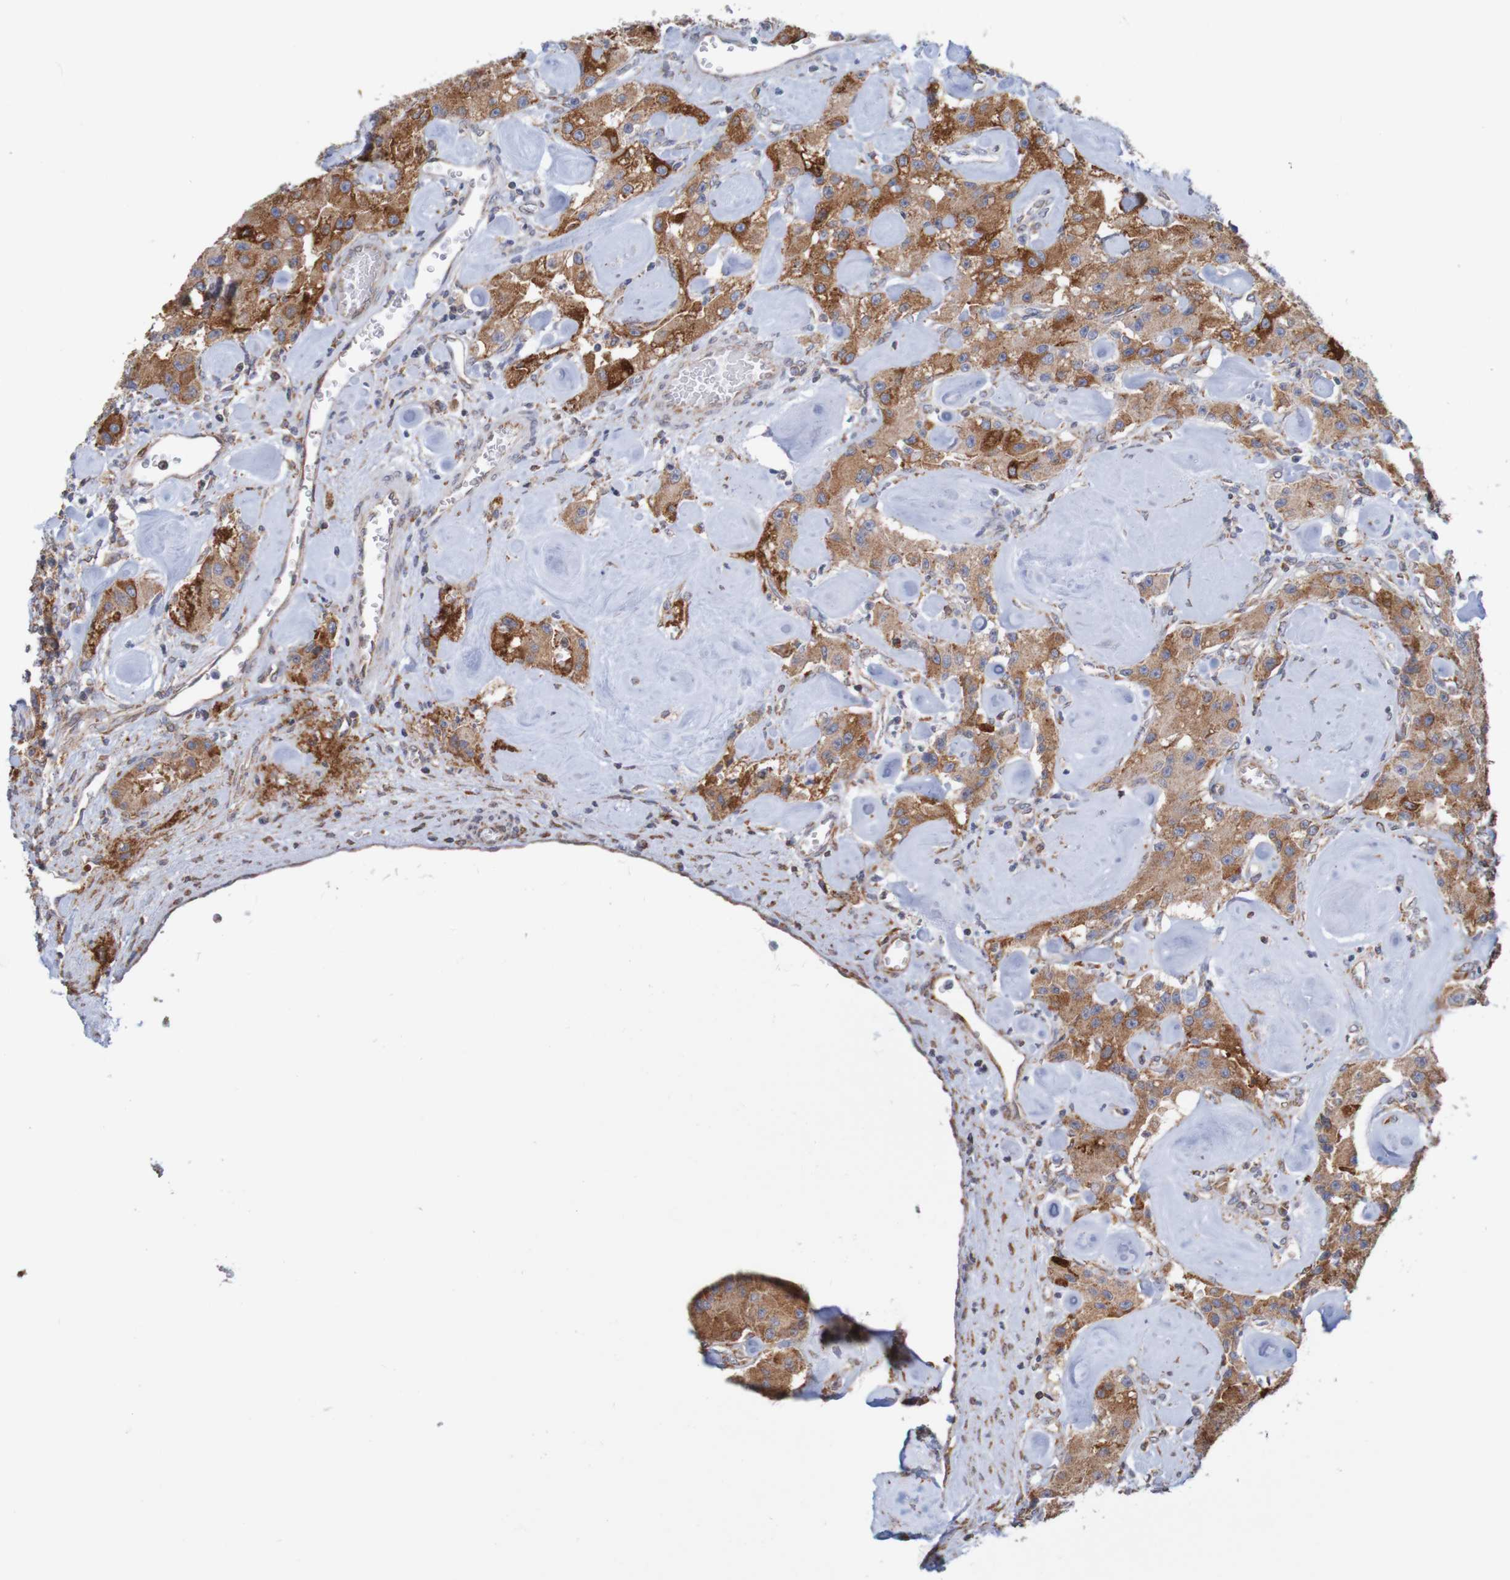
{"staining": {"intensity": "moderate", "quantity": ">75%", "location": "cytoplasmic/membranous"}, "tissue": "carcinoid", "cell_type": "Tumor cells", "image_type": "cancer", "snomed": [{"axis": "morphology", "description": "Carcinoid, malignant, NOS"}, {"axis": "topography", "description": "Pancreas"}], "caption": "This is a histology image of immunohistochemistry (IHC) staining of carcinoid, which shows moderate expression in the cytoplasmic/membranous of tumor cells.", "gene": "PDIA3", "patient": {"sex": "male", "age": 41}}